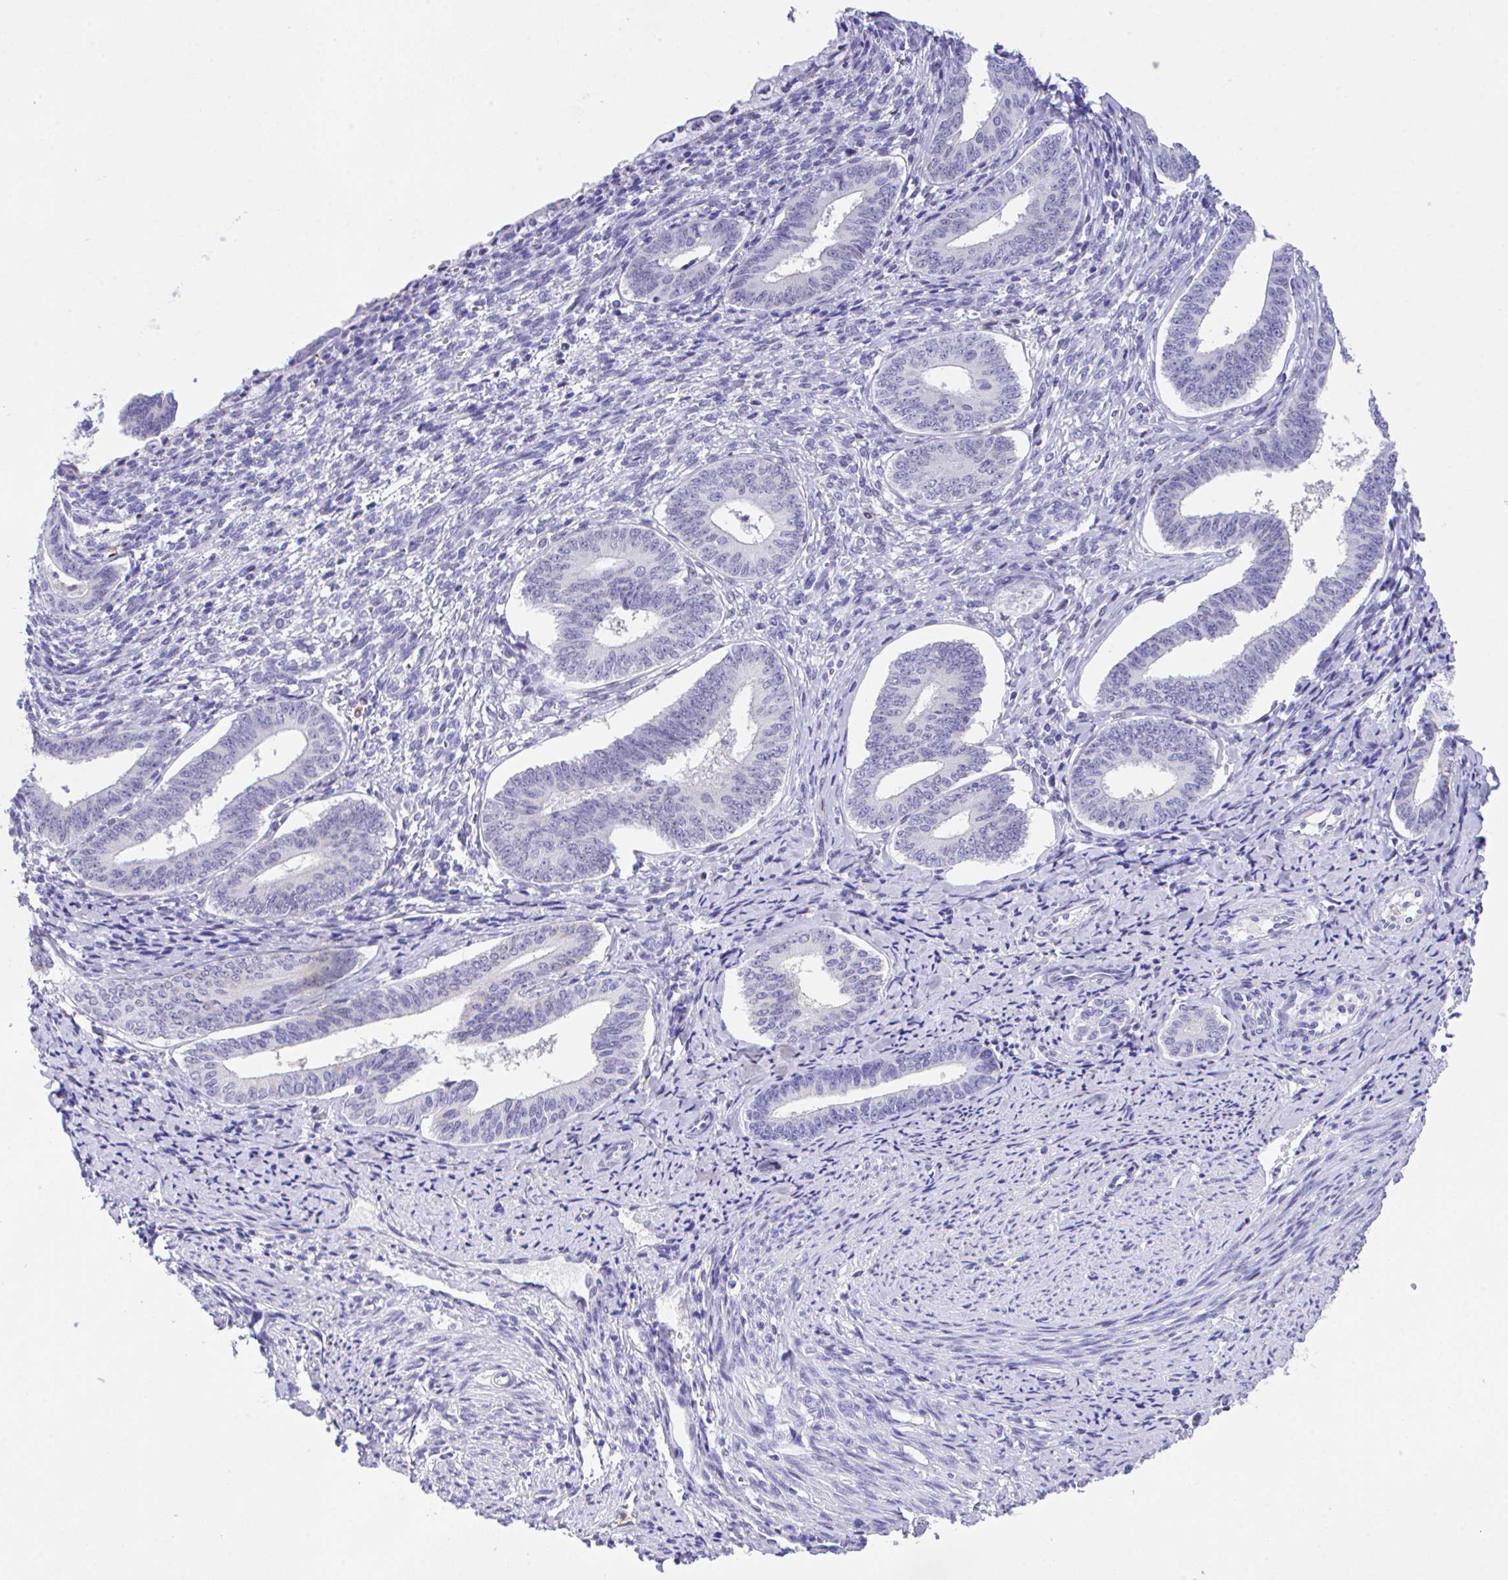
{"staining": {"intensity": "negative", "quantity": "none", "location": "none"}, "tissue": "cervical cancer", "cell_type": "Tumor cells", "image_type": "cancer", "snomed": [{"axis": "morphology", "description": "Squamous cell carcinoma, NOS"}, {"axis": "topography", "description": "Cervix"}], "caption": "Cervical squamous cell carcinoma was stained to show a protein in brown. There is no significant staining in tumor cells.", "gene": "HOXB4", "patient": {"sex": "female", "age": 59}}